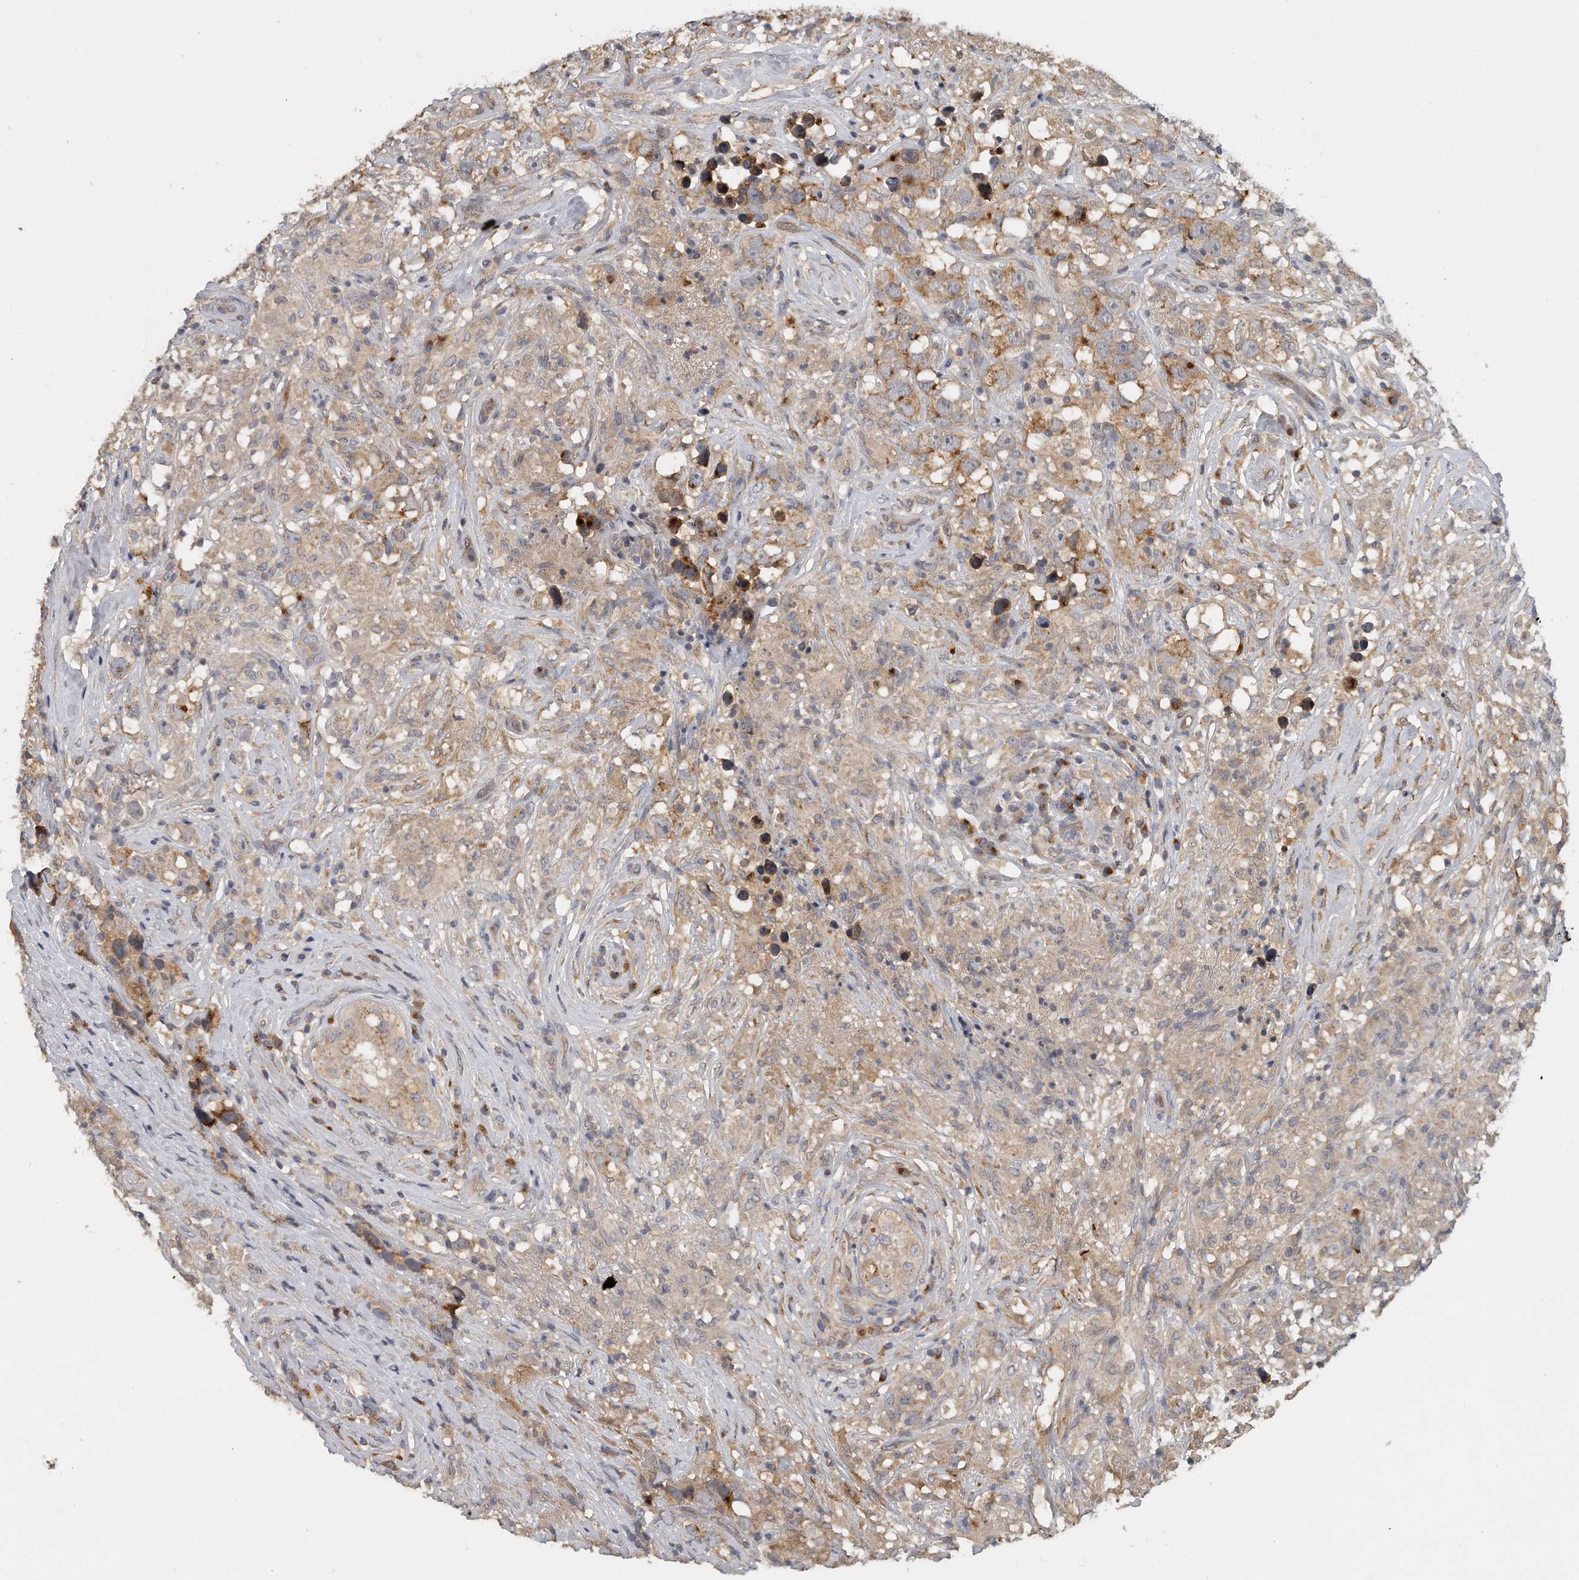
{"staining": {"intensity": "moderate", "quantity": "25%-75%", "location": "cytoplasmic/membranous"}, "tissue": "testis cancer", "cell_type": "Tumor cells", "image_type": "cancer", "snomed": [{"axis": "morphology", "description": "Seminoma, NOS"}, {"axis": "topography", "description": "Testis"}], "caption": "About 25%-75% of tumor cells in human testis seminoma demonstrate moderate cytoplasmic/membranous protein positivity as visualized by brown immunohistochemical staining.", "gene": "TRAPPC14", "patient": {"sex": "male", "age": 49}}